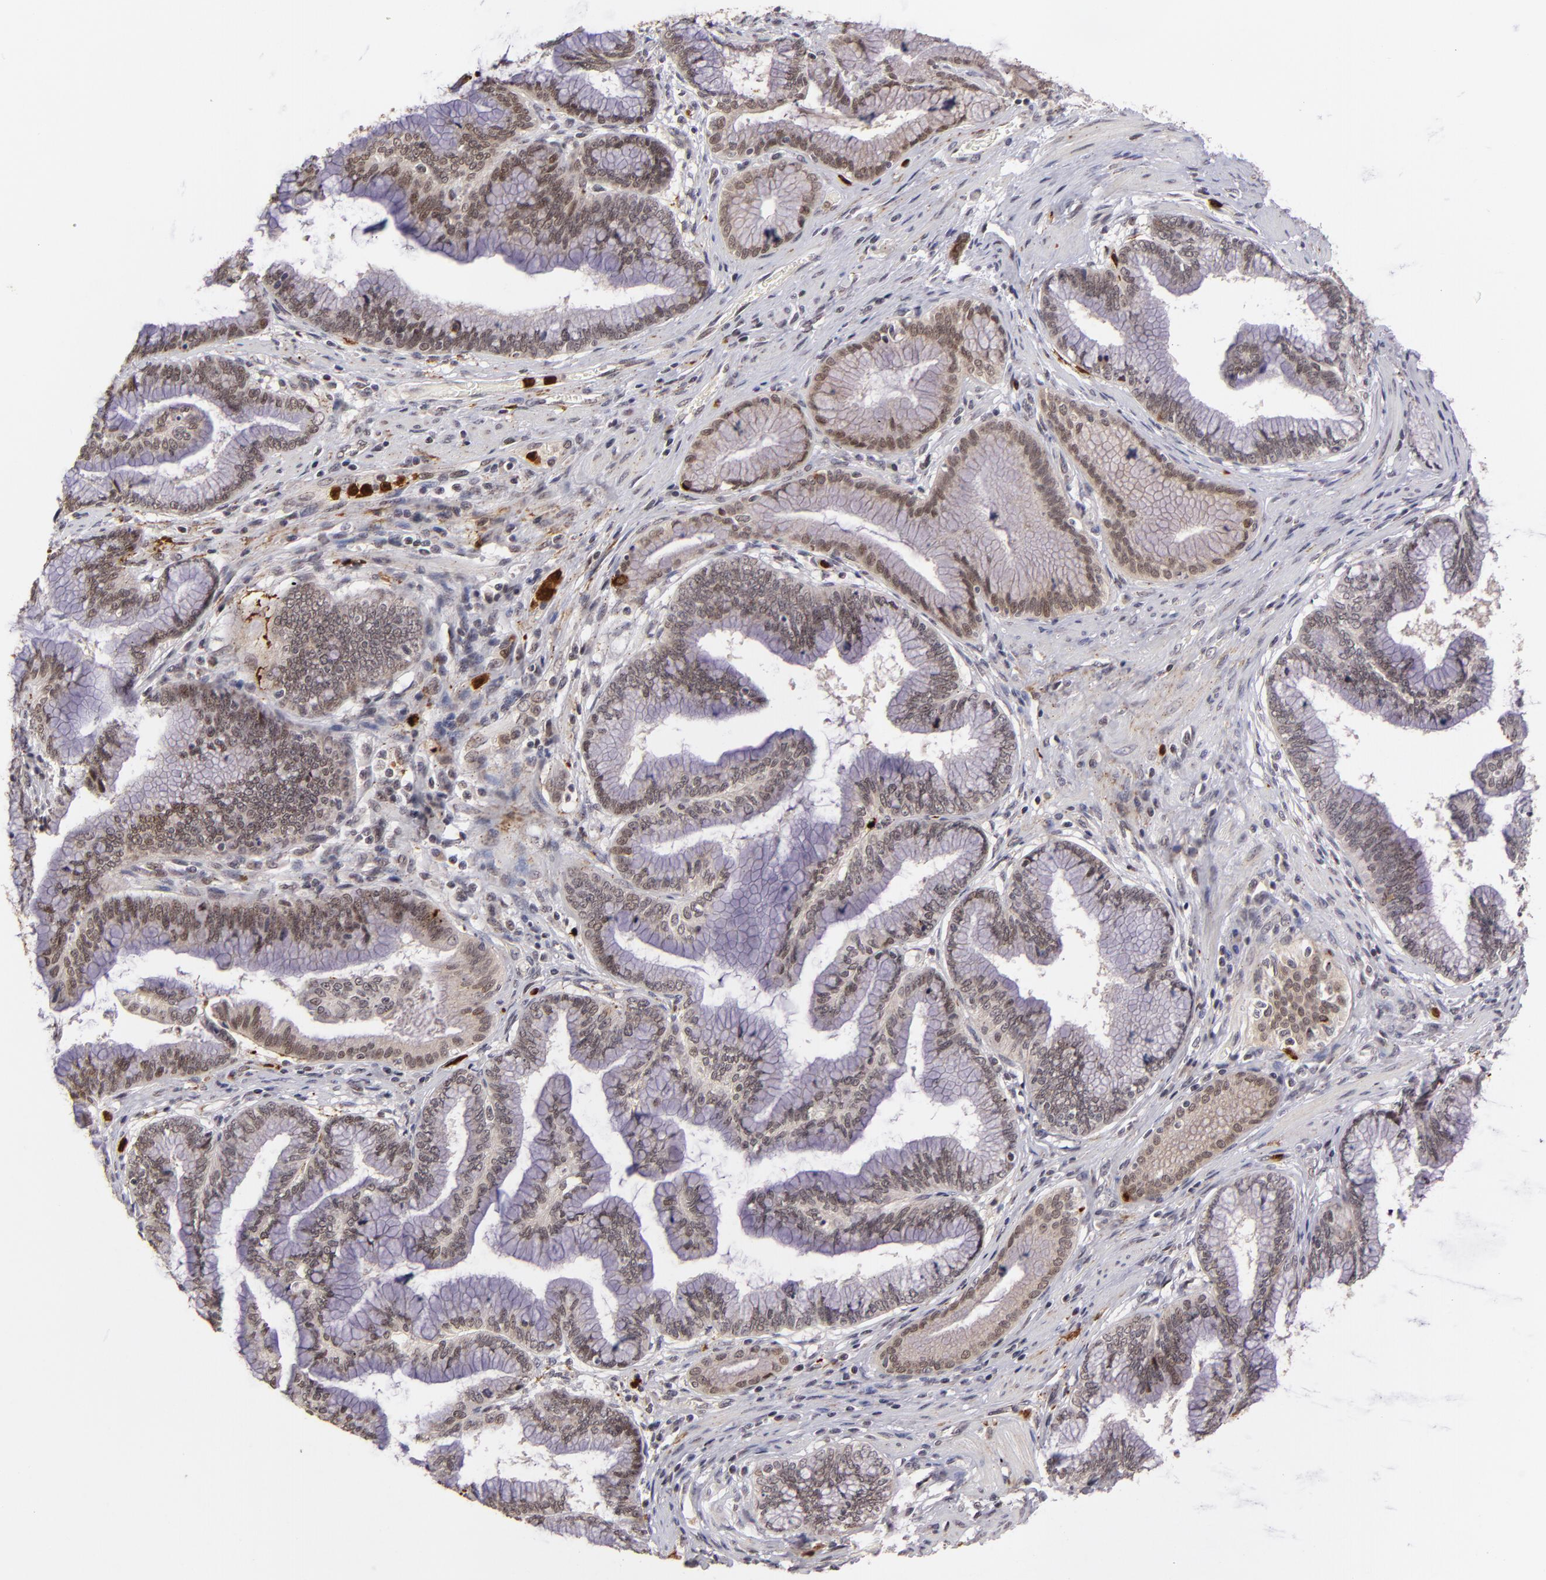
{"staining": {"intensity": "weak", "quantity": "25%-75%", "location": "nuclear"}, "tissue": "pancreatic cancer", "cell_type": "Tumor cells", "image_type": "cancer", "snomed": [{"axis": "morphology", "description": "Adenocarcinoma, NOS"}, {"axis": "topography", "description": "Pancreas"}], "caption": "Immunohistochemistry (DAB) staining of adenocarcinoma (pancreatic) displays weak nuclear protein expression in about 25%-75% of tumor cells. The staining is performed using DAB (3,3'-diaminobenzidine) brown chromogen to label protein expression. The nuclei are counter-stained blue using hematoxylin.", "gene": "RXRG", "patient": {"sex": "female", "age": 64}}